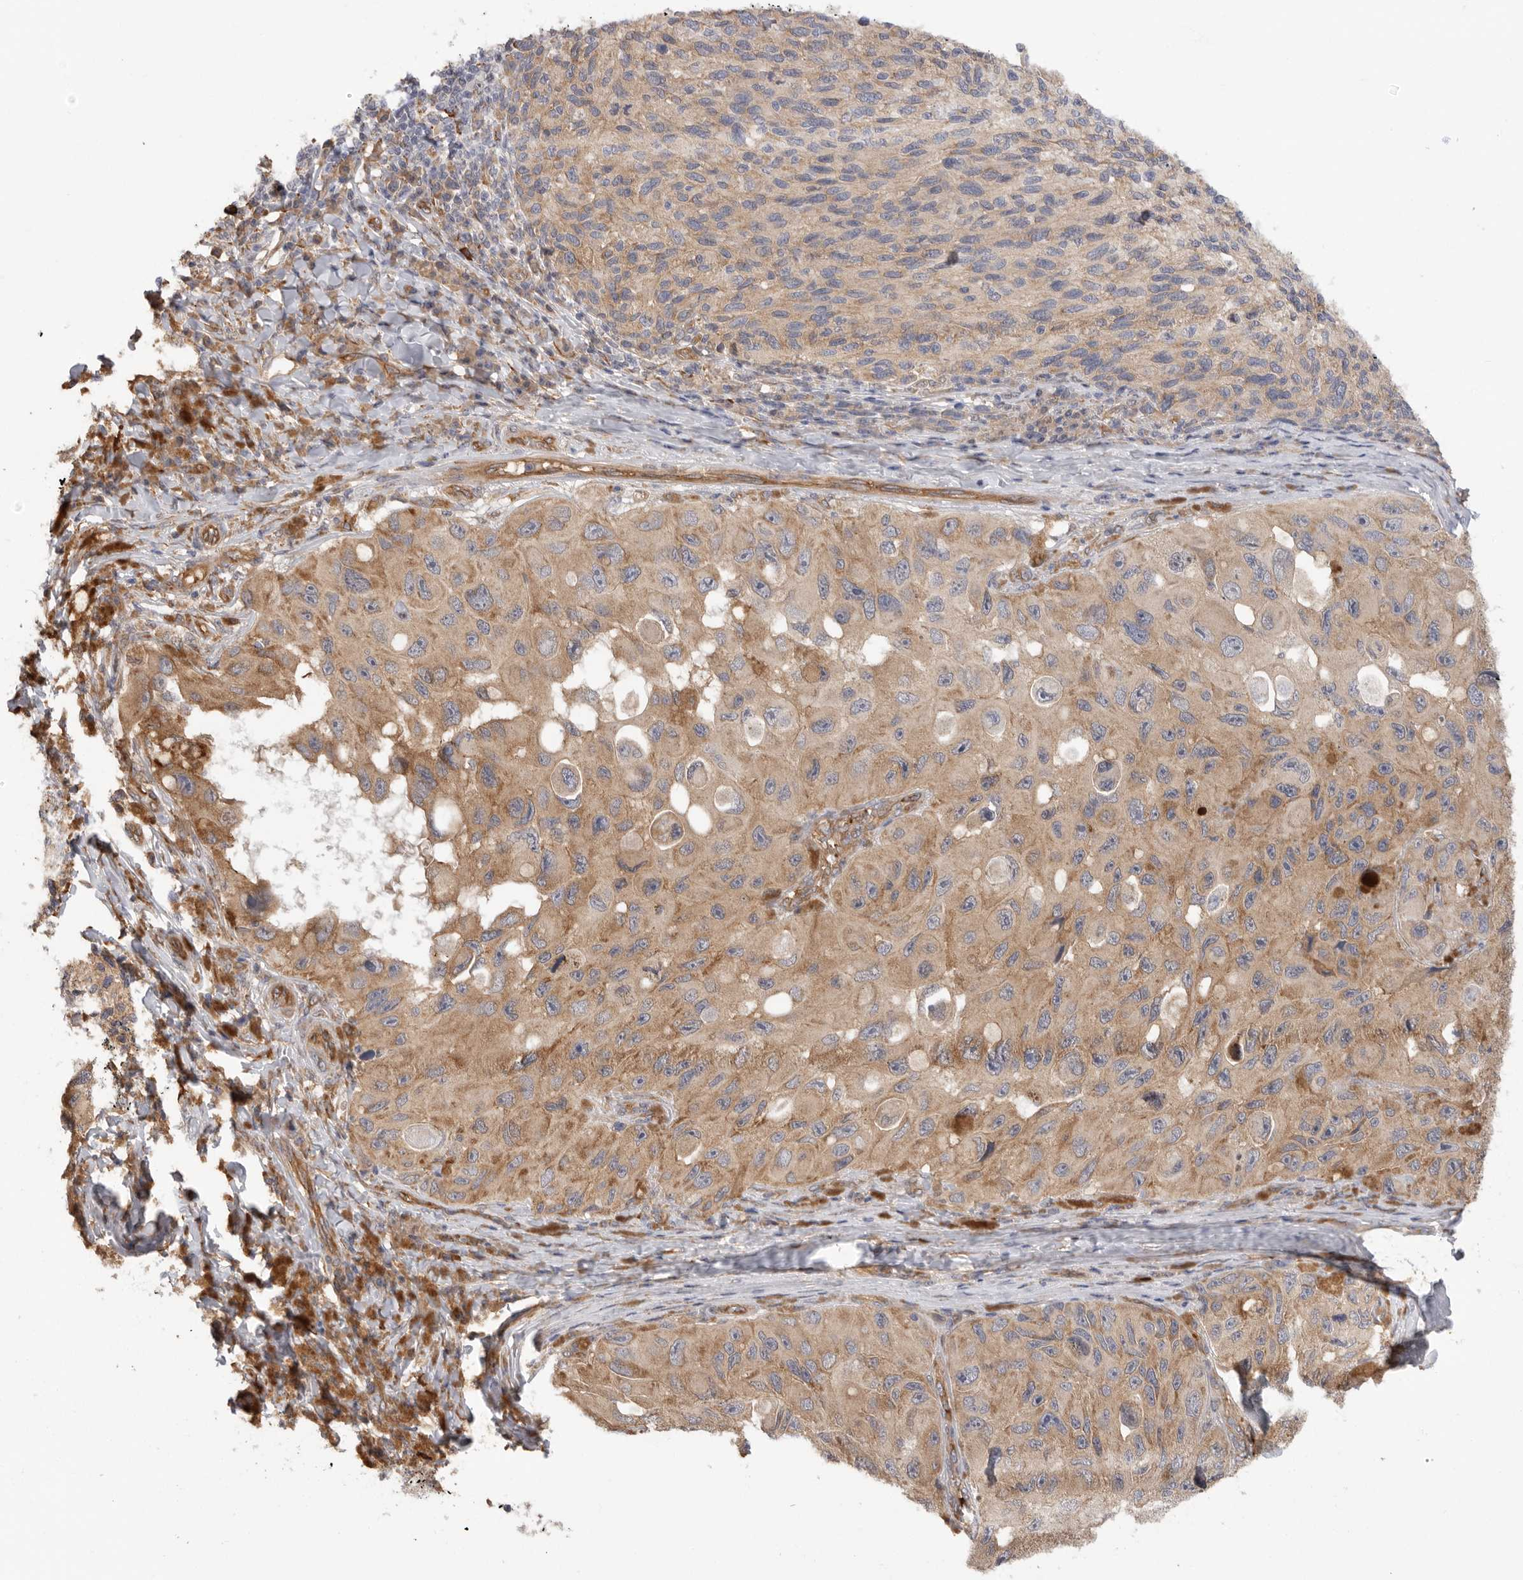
{"staining": {"intensity": "moderate", "quantity": ">75%", "location": "cytoplasmic/membranous"}, "tissue": "melanoma", "cell_type": "Tumor cells", "image_type": "cancer", "snomed": [{"axis": "morphology", "description": "Malignant melanoma, NOS"}, {"axis": "topography", "description": "Skin"}], "caption": "Tumor cells reveal moderate cytoplasmic/membranous staining in approximately >75% of cells in melanoma.", "gene": "CDC42BPB", "patient": {"sex": "female", "age": 73}}